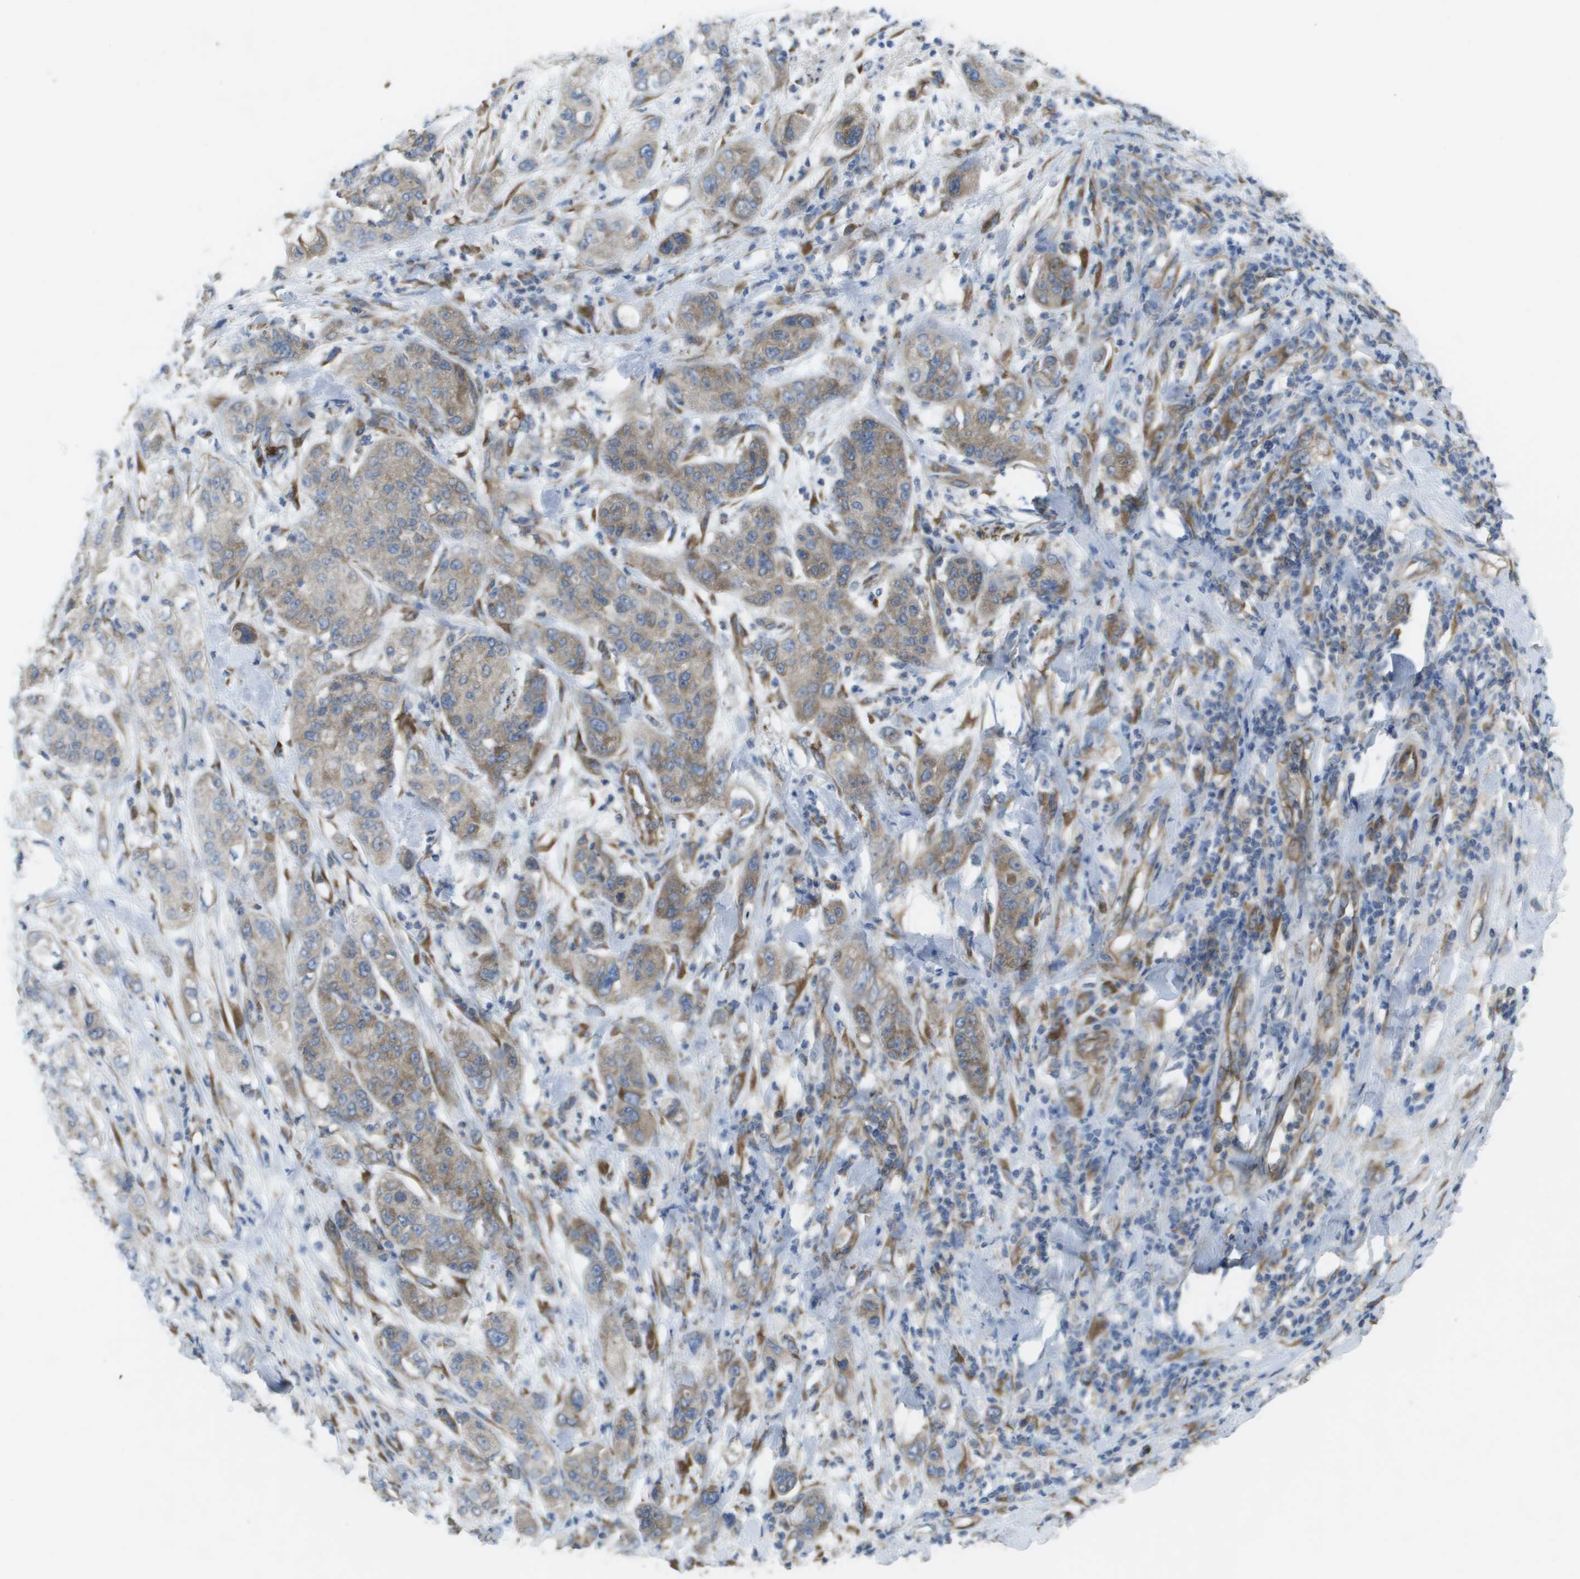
{"staining": {"intensity": "weak", "quantity": ">75%", "location": "cytoplasmic/membranous"}, "tissue": "pancreatic cancer", "cell_type": "Tumor cells", "image_type": "cancer", "snomed": [{"axis": "morphology", "description": "Adenocarcinoma, NOS"}, {"axis": "topography", "description": "Pancreas"}], "caption": "Protein expression analysis of human pancreatic cancer (adenocarcinoma) reveals weak cytoplasmic/membranous positivity in about >75% of tumor cells.", "gene": "CLCN2", "patient": {"sex": "female", "age": 78}}